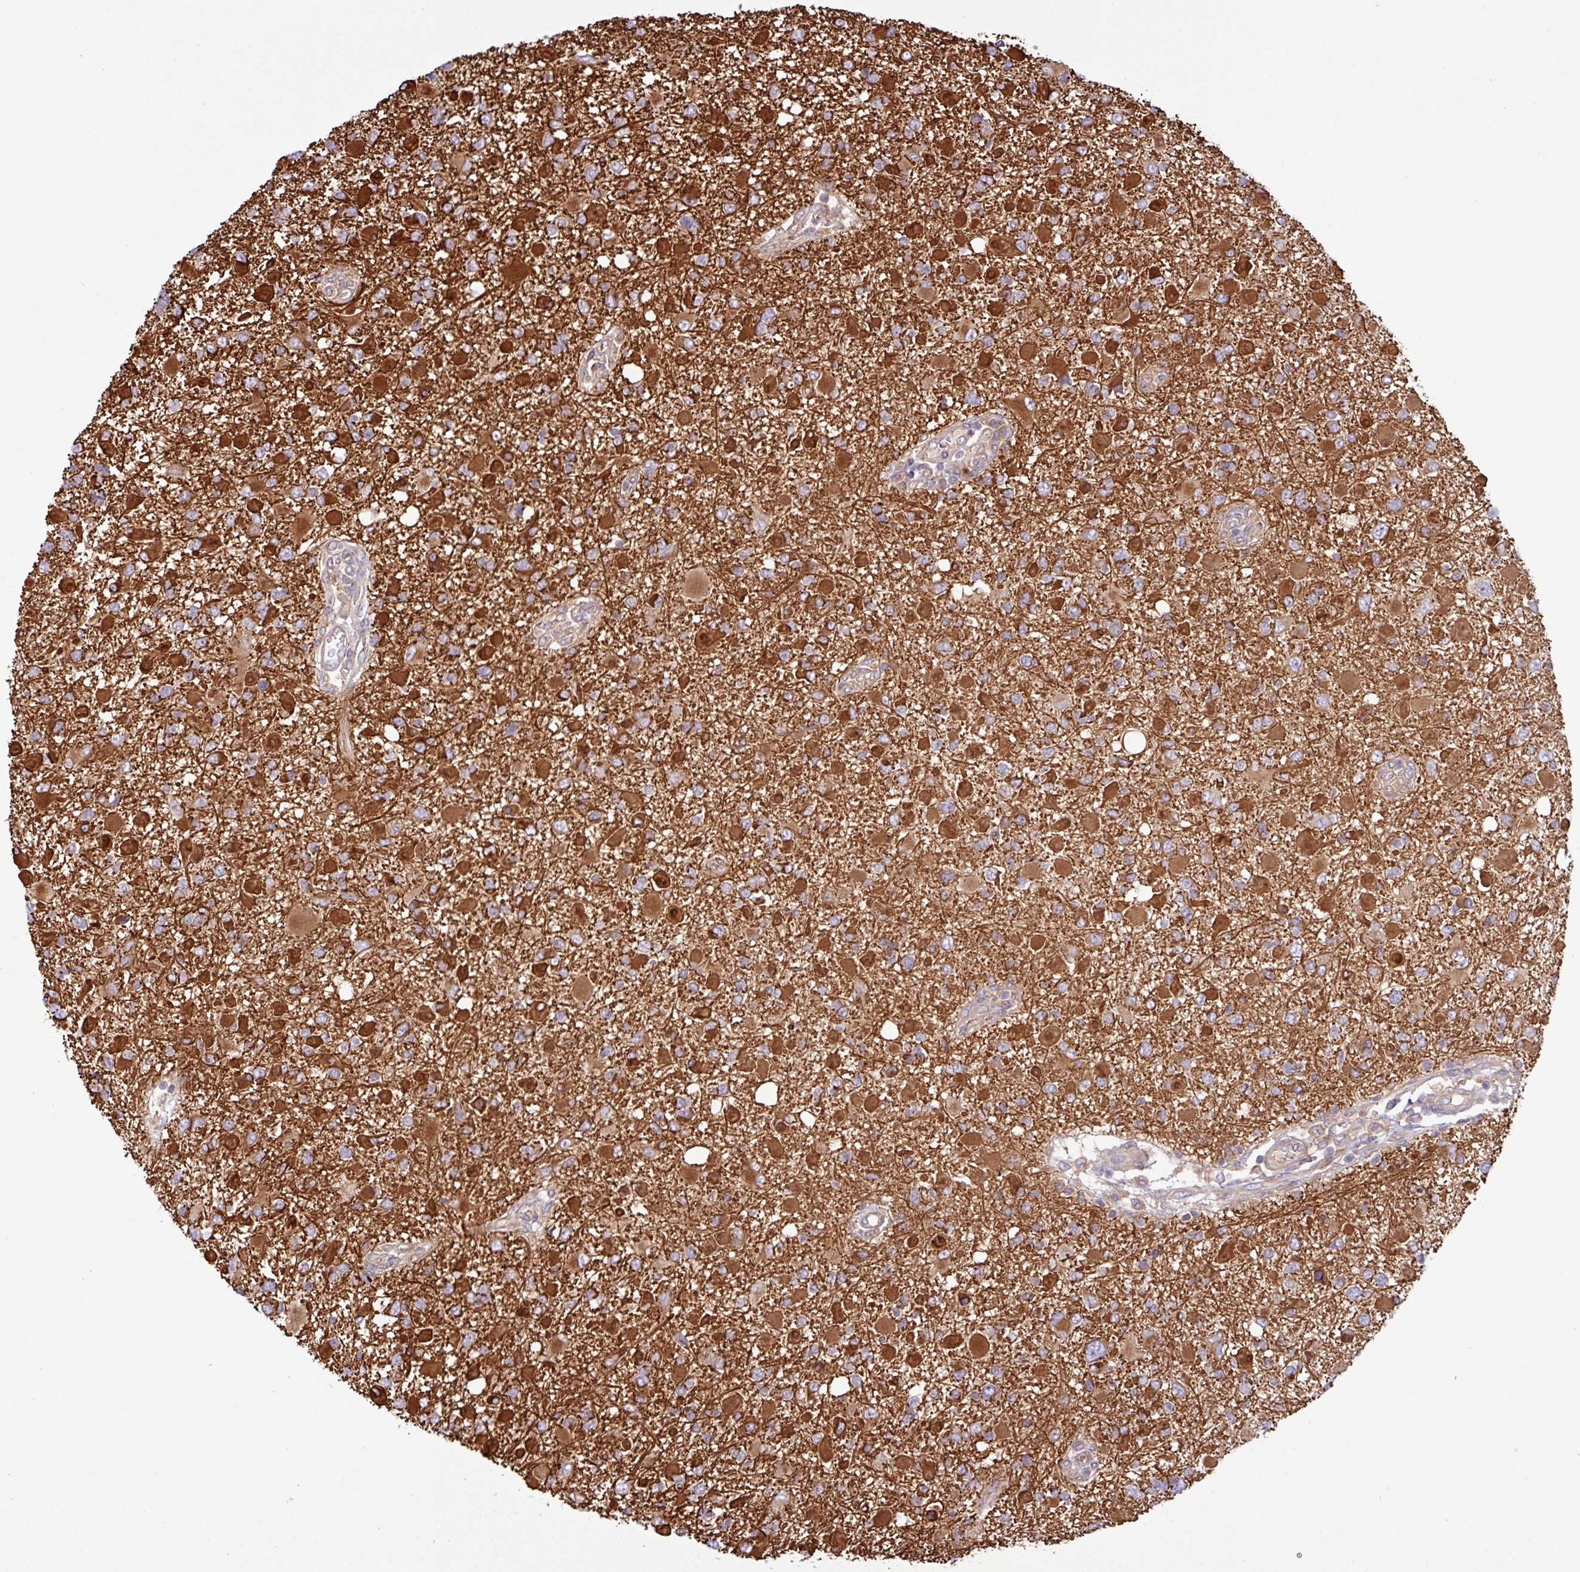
{"staining": {"intensity": "strong", "quantity": "25%-75%", "location": "cytoplasmic/membranous"}, "tissue": "glioma", "cell_type": "Tumor cells", "image_type": "cancer", "snomed": [{"axis": "morphology", "description": "Glioma, malignant, High grade"}, {"axis": "topography", "description": "Brain"}], "caption": "Protein staining of malignant high-grade glioma tissue reveals strong cytoplasmic/membranous expression in about 25%-75% of tumor cells.", "gene": "RAB19", "patient": {"sex": "male", "age": 53}}